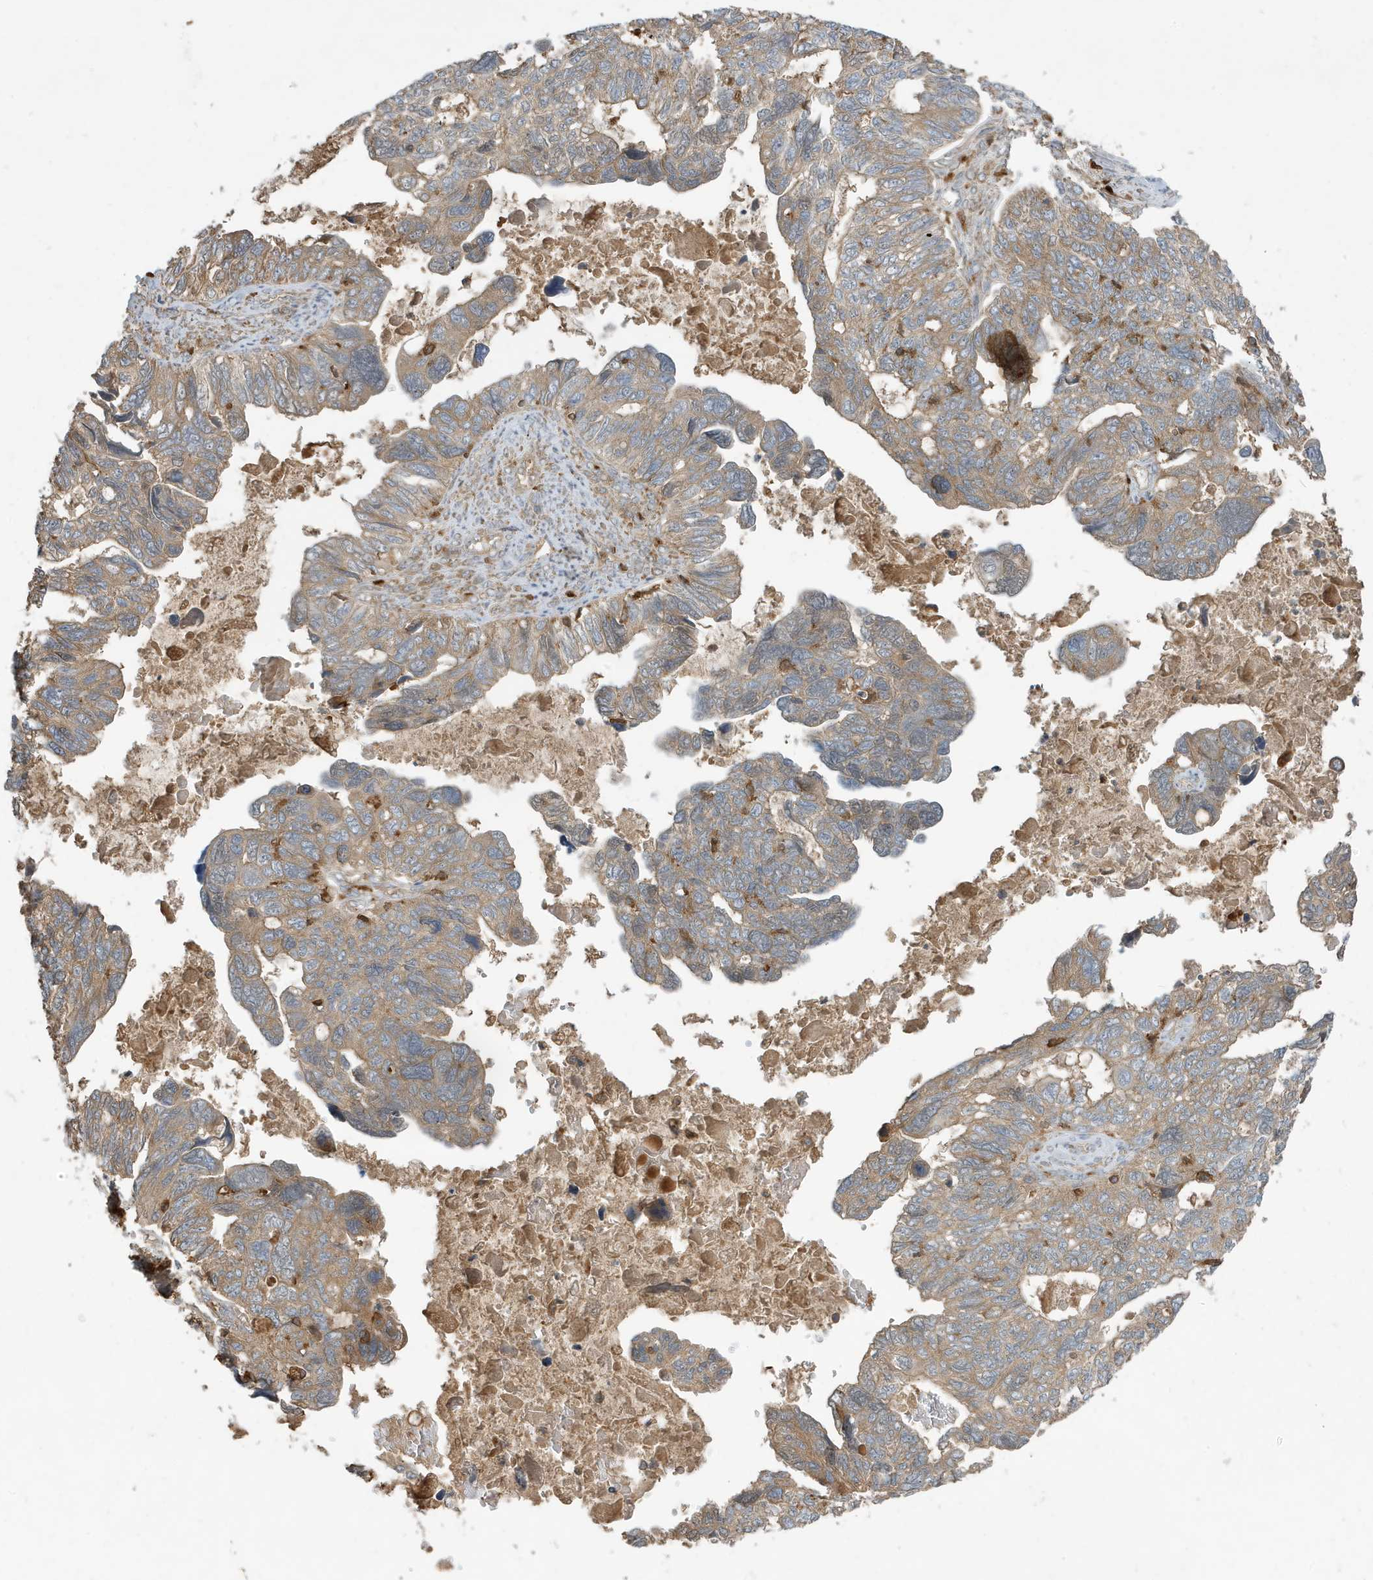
{"staining": {"intensity": "weak", "quantity": ">75%", "location": "cytoplasmic/membranous"}, "tissue": "ovarian cancer", "cell_type": "Tumor cells", "image_type": "cancer", "snomed": [{"axis": "morphology", "description": "Cystadenocarcinoma, serous, NOS"}, {"axis": "topography", "description": "Ovary"}], "caption": "High-magnification brightfield microscopy of serous cystadenocarcinoma (ovarian) stained with DAB (3,3'-diaminobenzidine) (brown) and counterstained with hematoxylin (blue). tumor cells exhibit weak cytoplasmic/membranous staining is appreciated in approximately>75% of cells.", "gene": "ABTB1", "patient": {"sex": "female", "age": 79}}